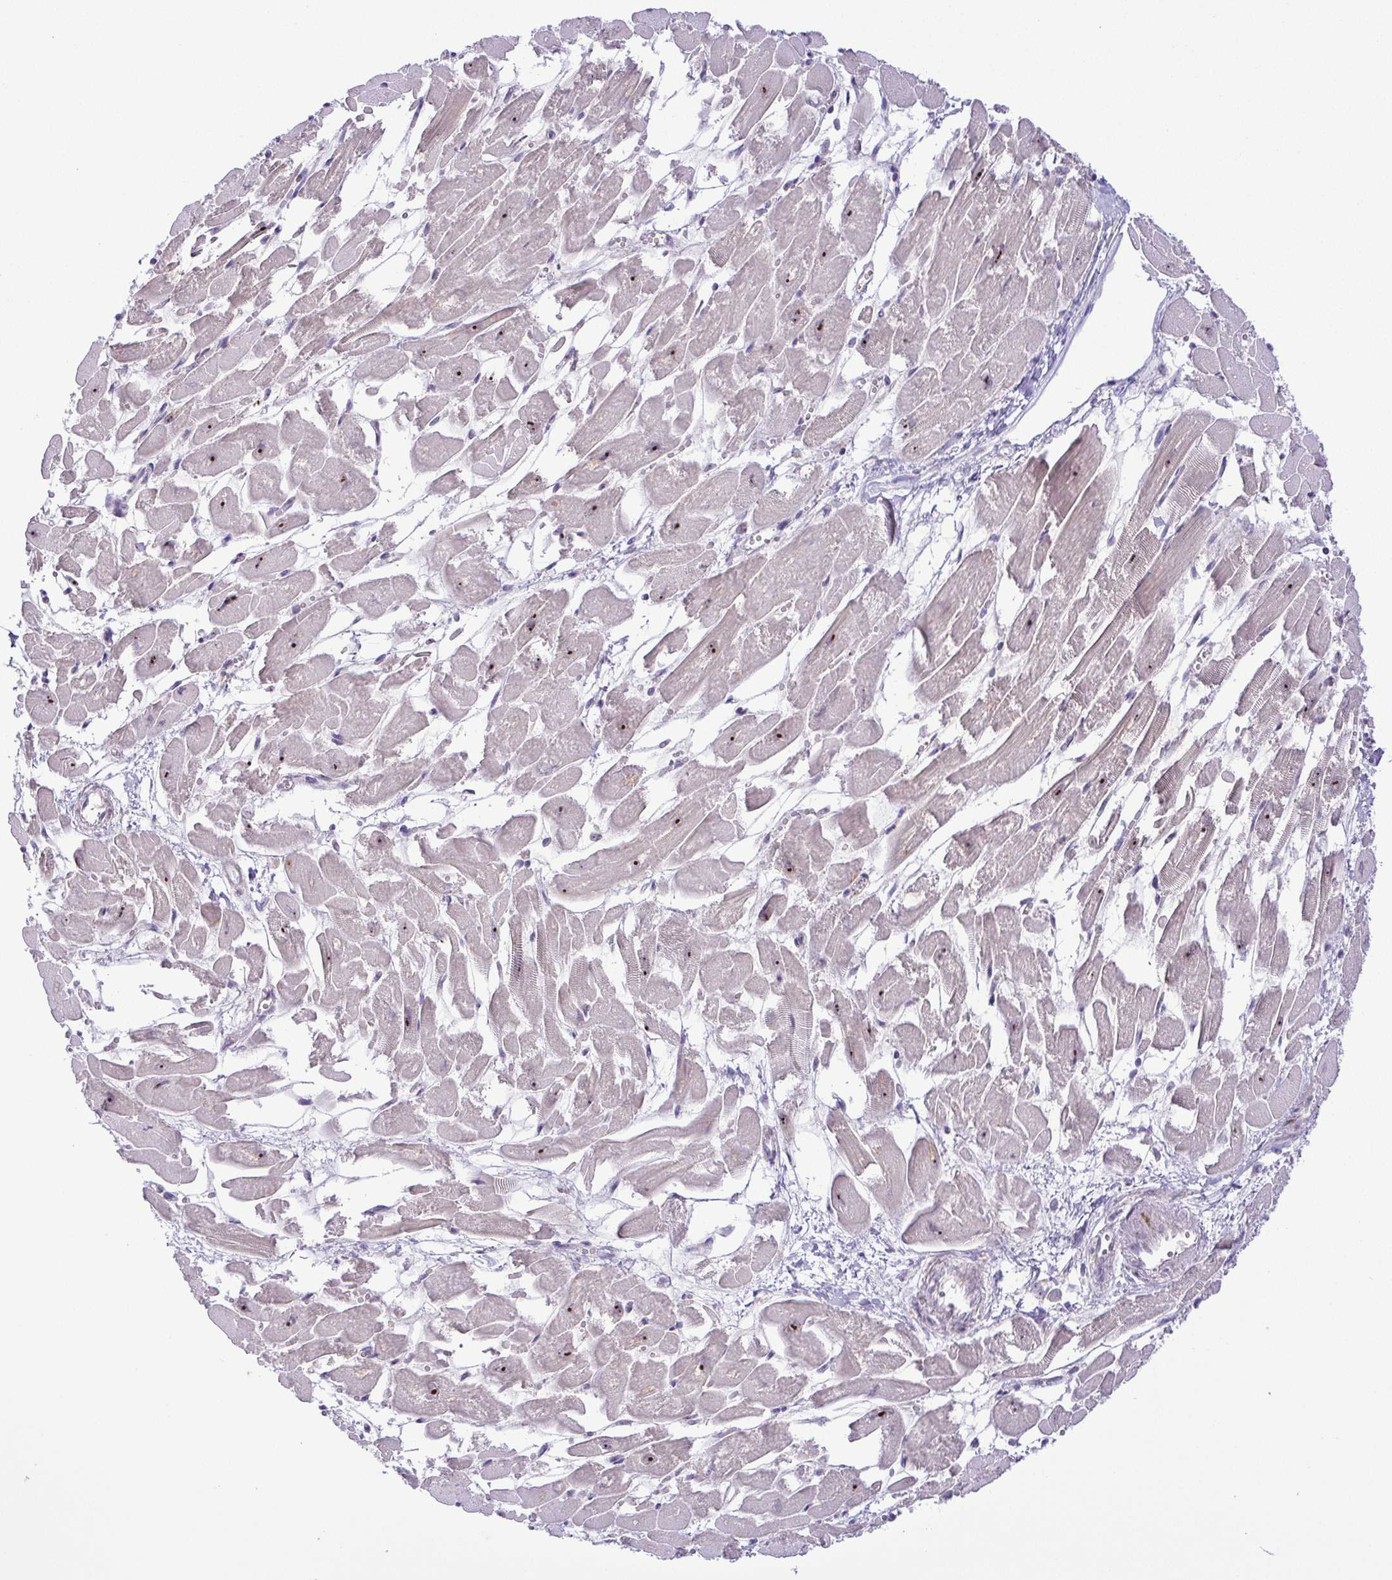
{"staining": {"intensity": "moderate", "quantity": "25%-75%", "location": "nuclear"}, "tissue": "heart muscle", "cell_type": "Cardiomyocytes", "image_type": "normal", "snomed": [{"axis": "morphology", "description": "Normal tissue, NOS"}, {"axis": "topography", "description": "Heart"}], "caption": "DAB (3,3'-diaminobenzidine) immunohistochemical staining of benign human heart muscle demonstrates moderate nuclear protein positivity in approximately 25%-75% of cardiomyocytes.", "gene": "RSL24D1", "patient": {"sex": "female", "age": 52}}